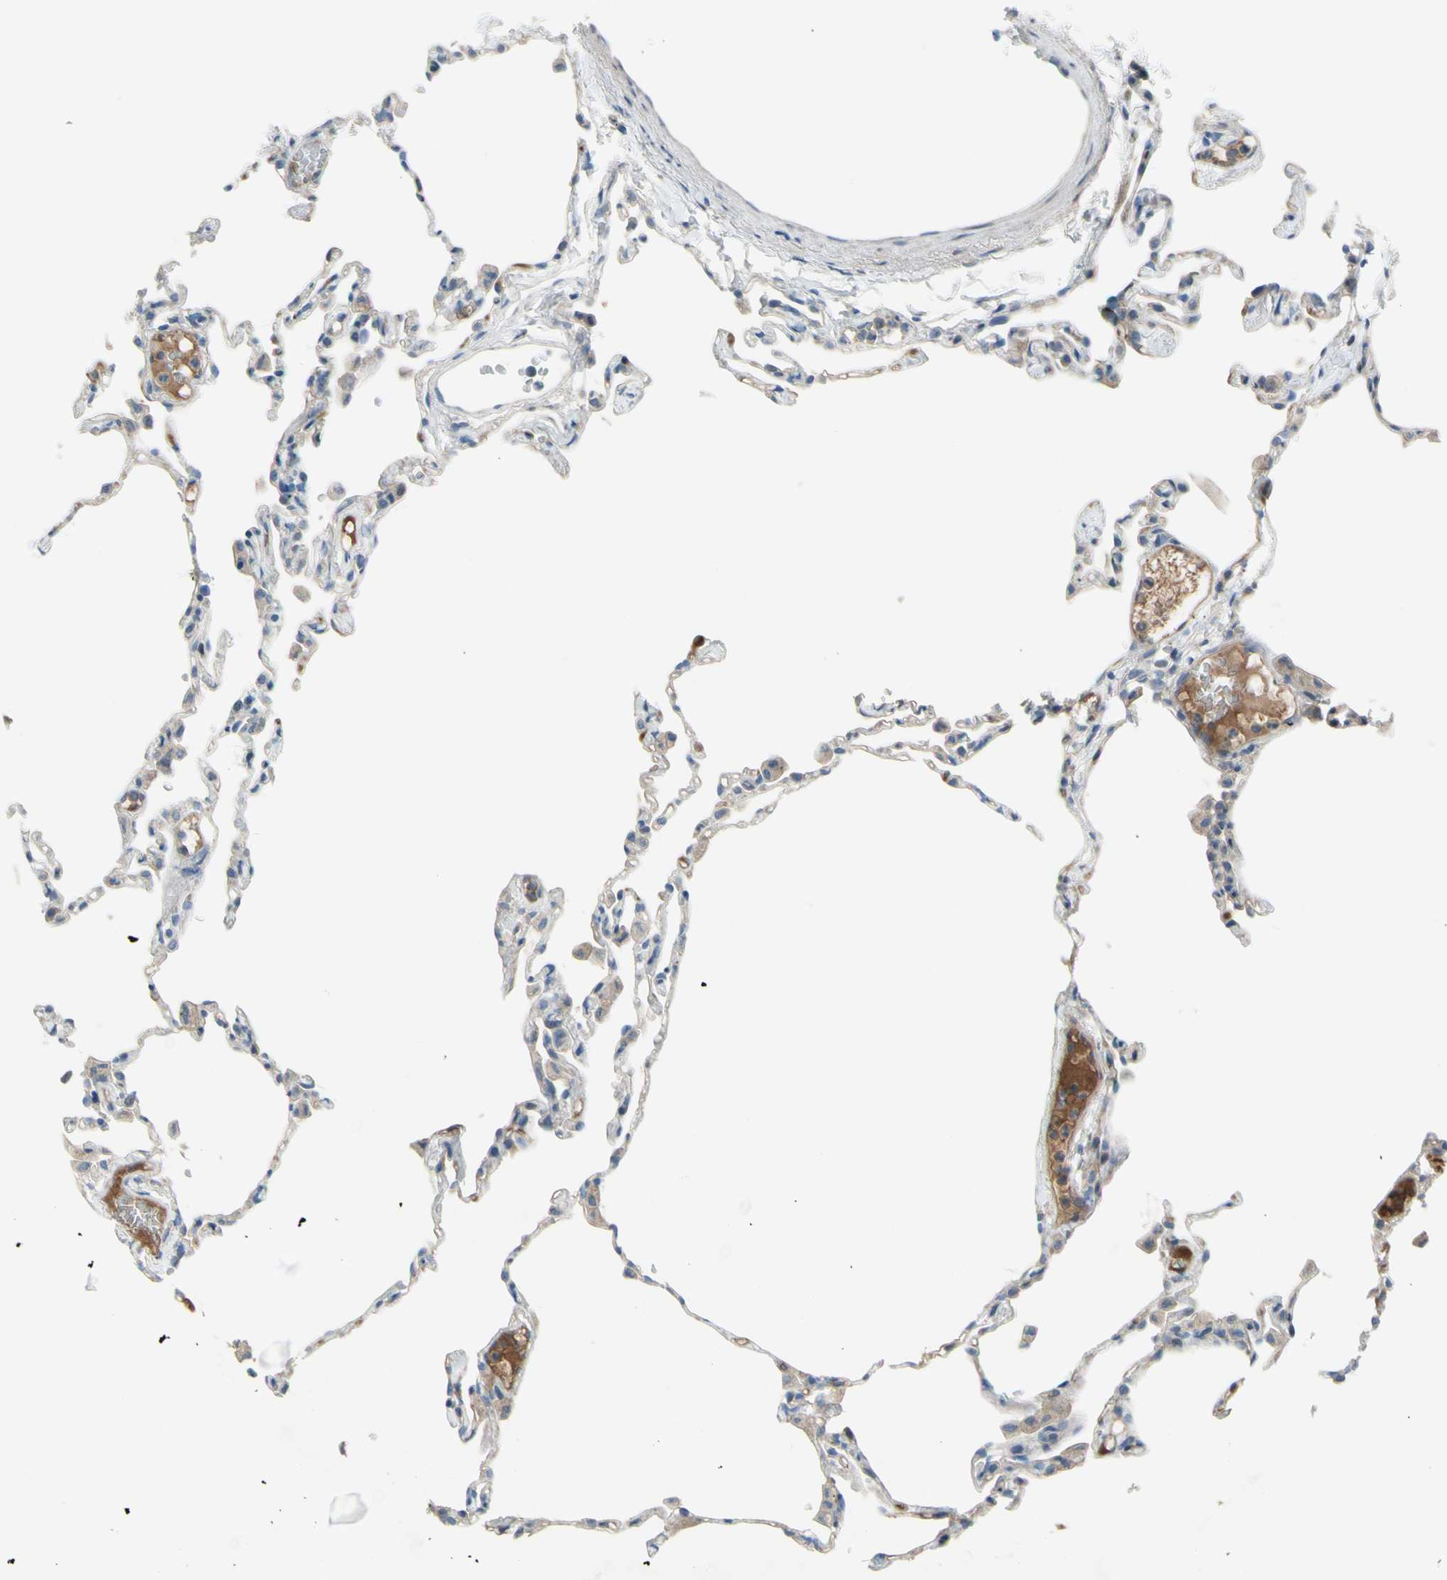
{"staining": {"intensity": "weak", "quantity": "<25%", "location": "cytoplasmic/membranous"}, "tissue": "lung", "cell_type": "Alveolar cells", "image_type": "normal", "snomed": [{"axis": "morphology", "description": "Normal tissue, NOS"}, {"axis": "topography", "description": "Lung"}], "caption": "DAB (3,3'-diaminobenzidine) immunohistochemical staining of benign lung displays no significant positivity in alveolar cells. (Stains: DAB (3,3'-diaminobenzidine) IHC with hematoxylin counter stain, Microscopy: brightfield microscopy at high magnification).", "gene": "ATRN", "patient": {"sex": "female", "age": 49}}